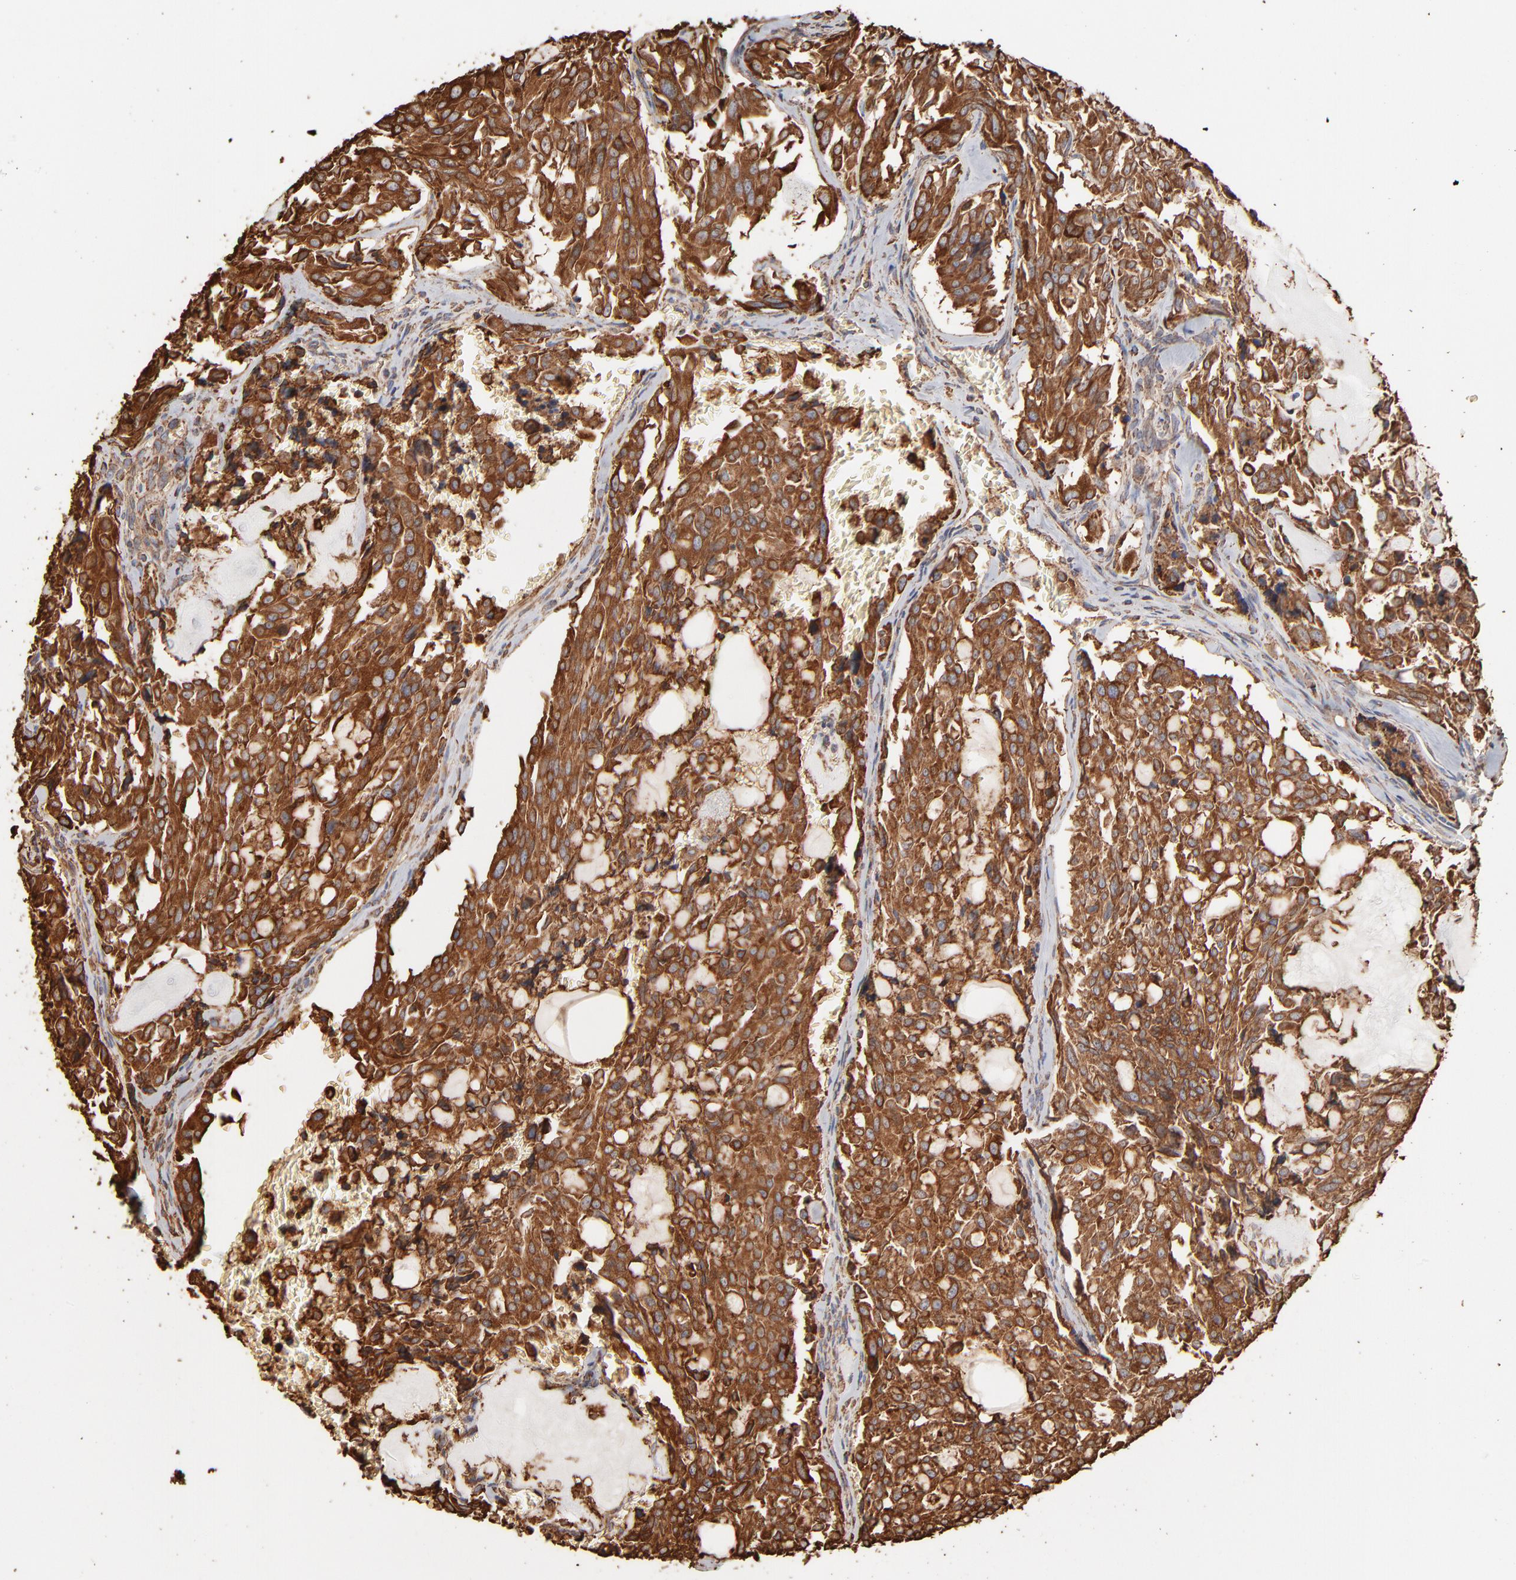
{"staining": {"intensity": "strong", "quantity": ">75%", "location": "cytoplasmic/membranous"}, "tissue": "thyroid cancer", "cell_type": "Tumor cells", "image_type": "cancer", "snomed": [{"axis": "morphology", "description": "Carcinoma, NOS"}, {"axis": "morphology", "description": "Carcinoid, malignant, NOS"}, {"axis": "topography", "description": "Thyroid gland"}], "caption": "Protein staining demonstrates strong cytoplasmic/membranous expression in approximately >75% of tumor cells in thyroid cancer (carcinoma). The staining is performed using DAB brown chromogen to label protein expression. The nuclei are counter-stained blue using hematoxylin.", "gene": "PDIA3", "patient": {"sex": "male", "age": 33}}